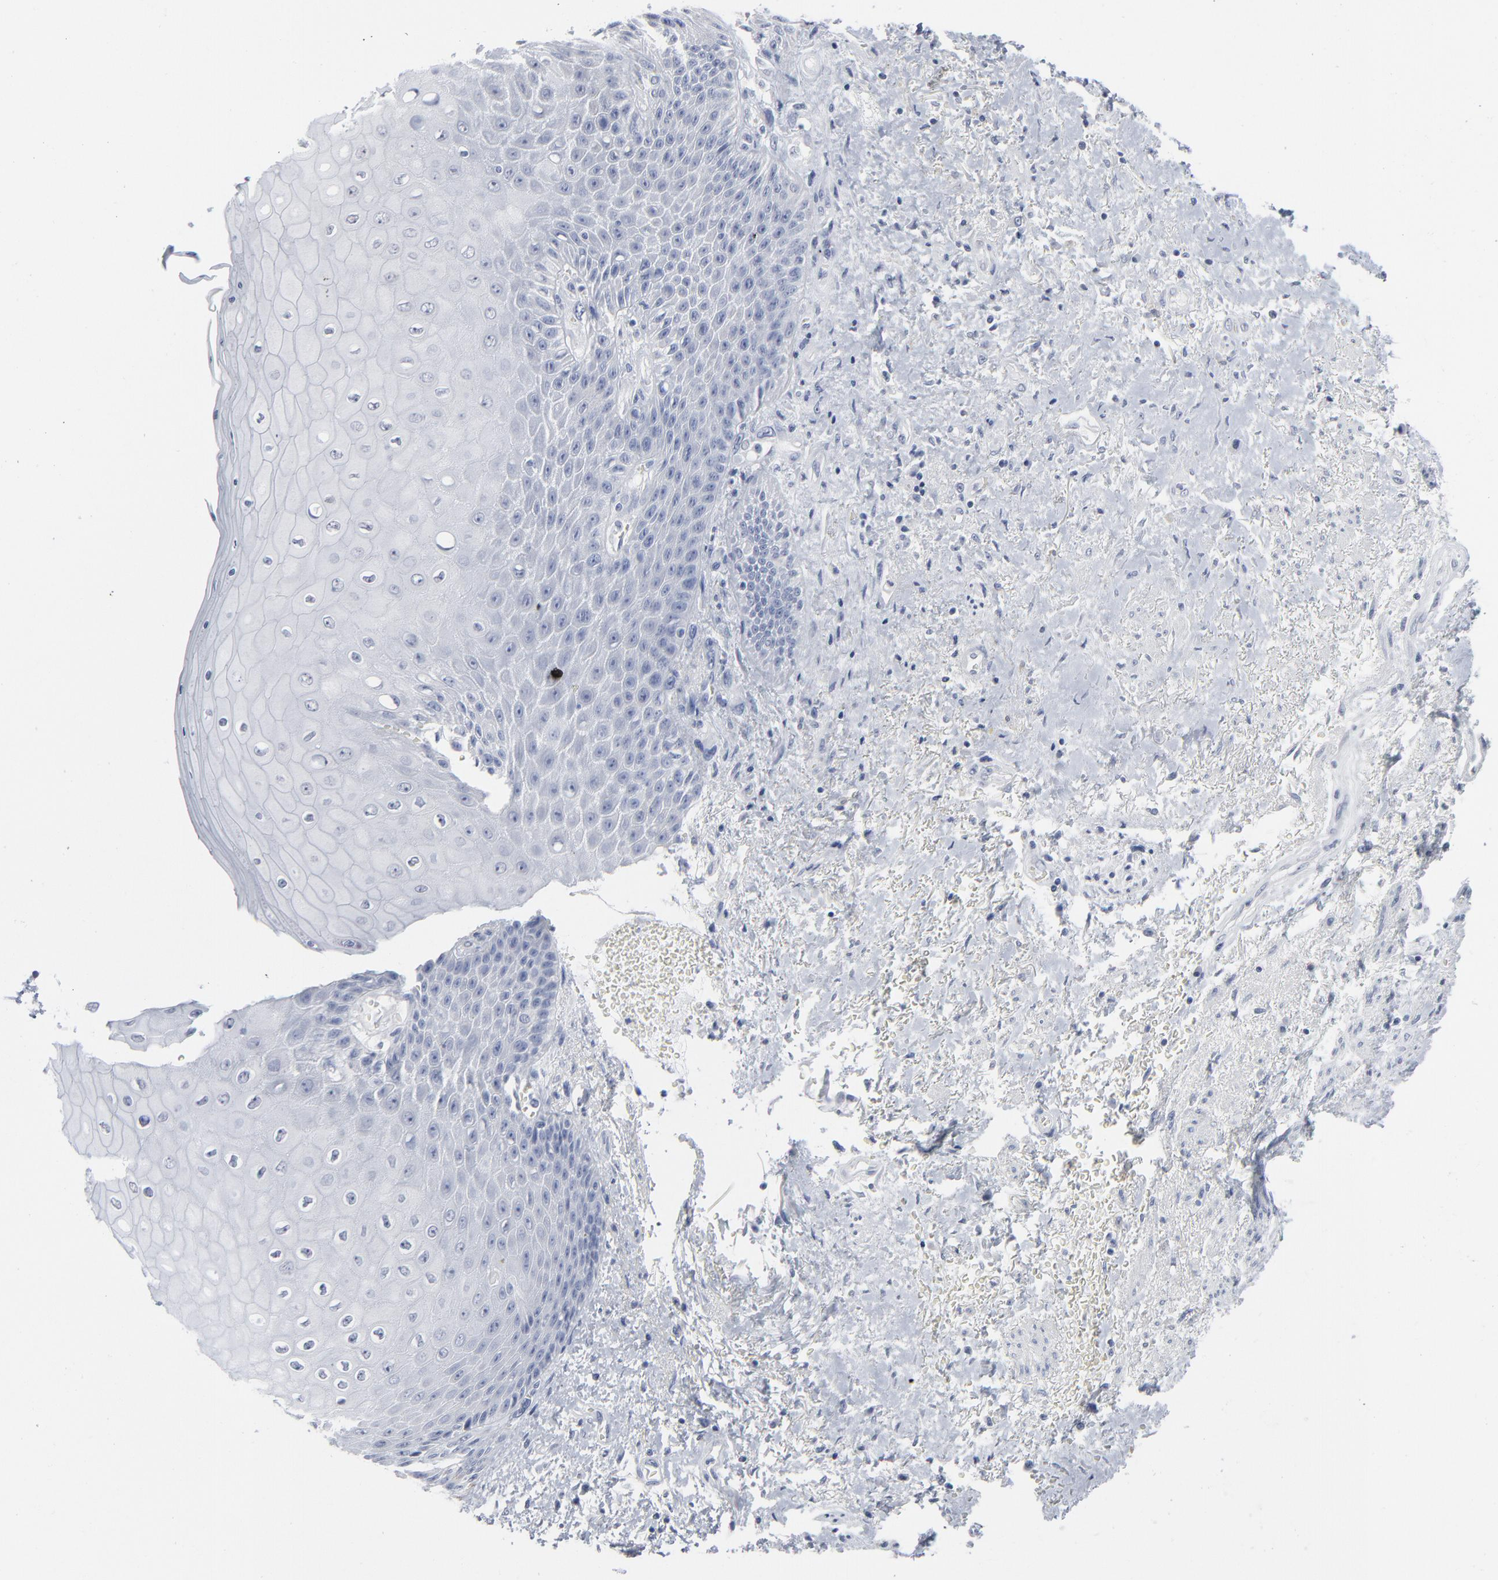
{"staining": {"intensity": "negative", "quantity": "none", "location": "none"}, "tissue": "skin", "cell_type": "Epidermal cells", "image_type": "normal", "snomed": [{"axis": "morphology", "description": "Normal tissue, NOS"}, {"axis": "topography", "description": "Anal"}], "caption": "Immunohistochemistry photomicrograph of normal skin: human skin stained with DAB (3,3'-diaminobenzidine) shows no significant protein positivity in epidermal cells. The staining is performed using DAB brown chromogen with nuclei counter-stained in using hematoxylin.", "gene": "PAGE1", "patient": {"sex": "female", "age": 46}}